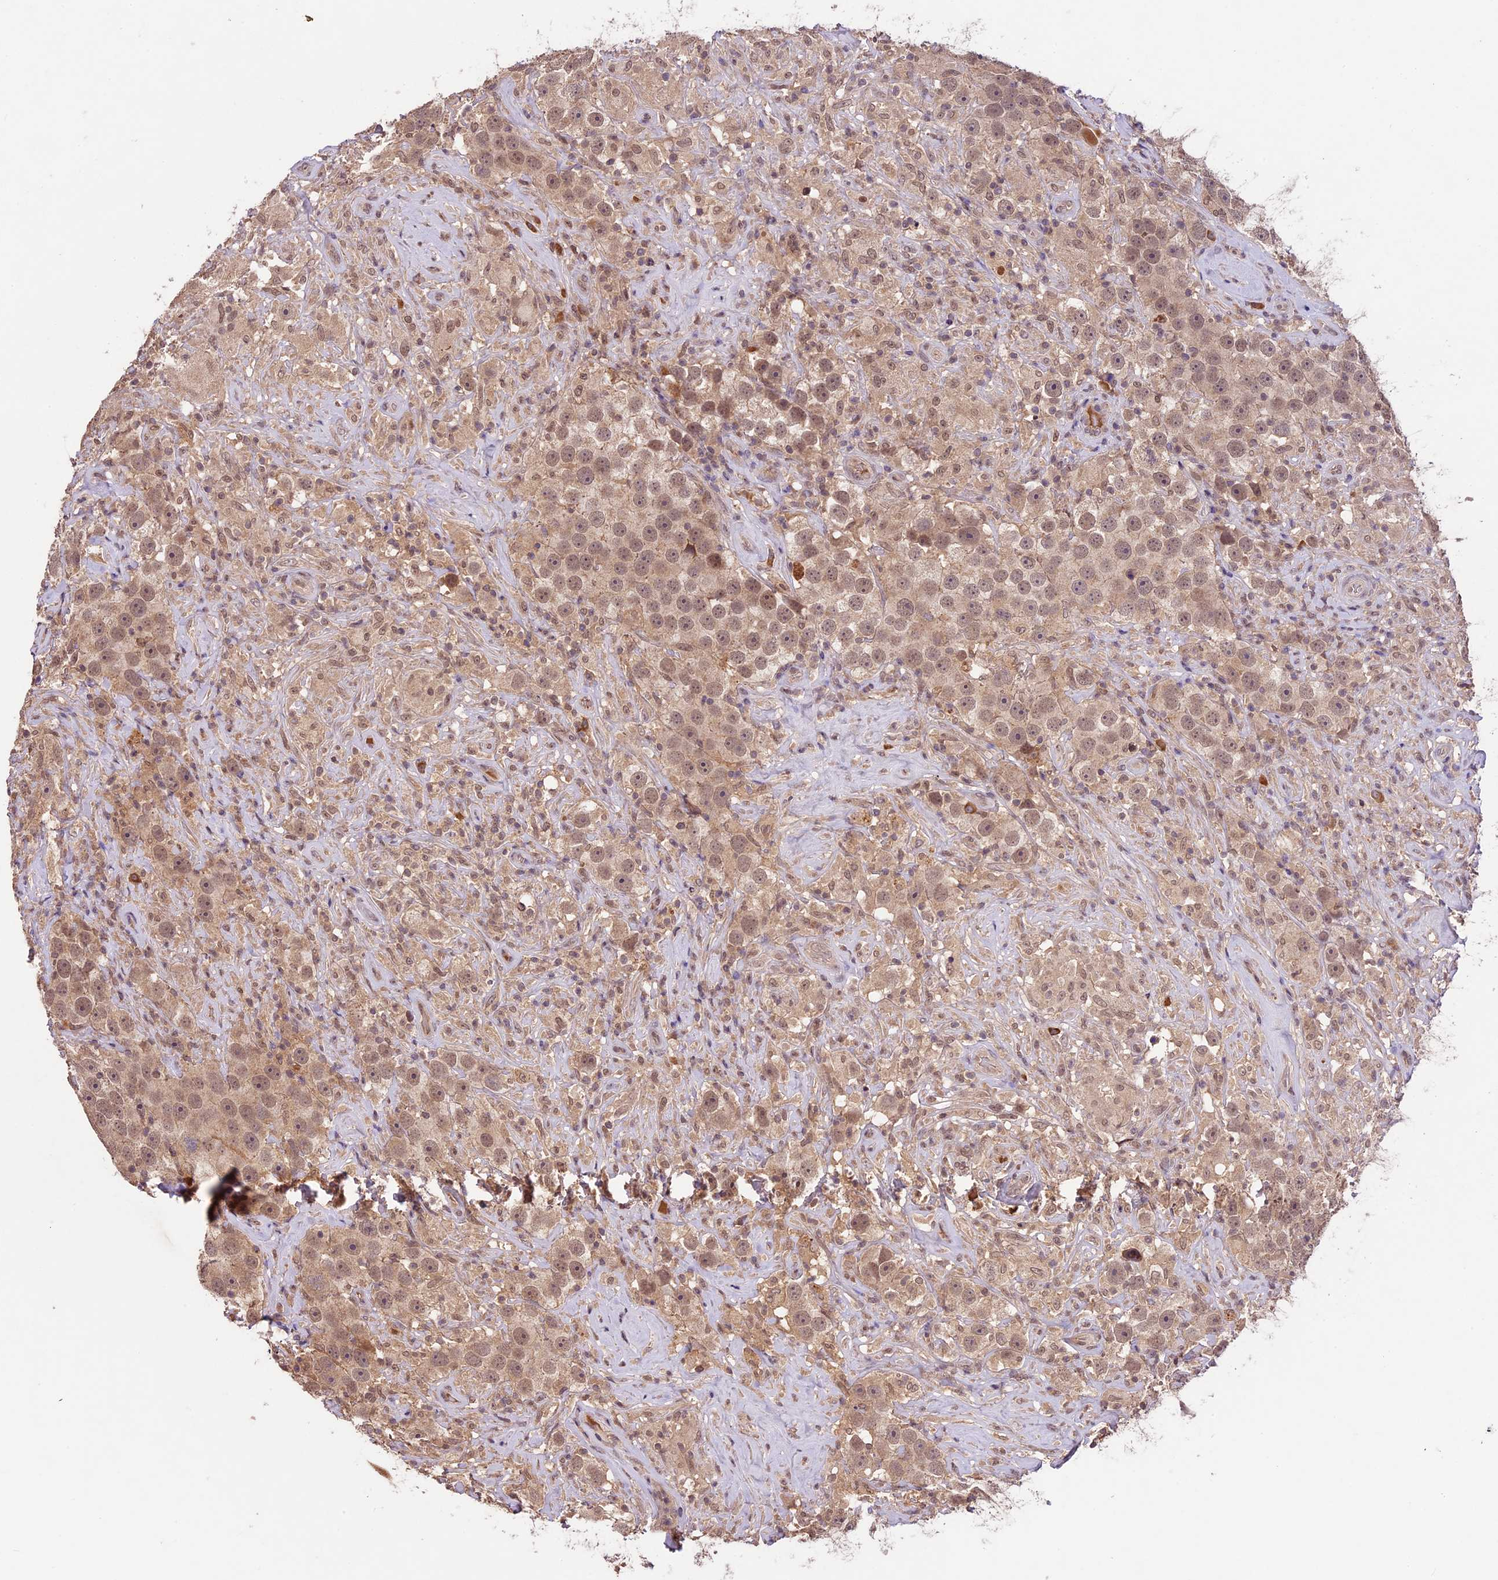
{"staining": {"intensity": "moderate", "quantity": ">75%", "location": "cytoplasmic/membranous,nuclear"}, "tissue": "testis cancer", "cell_type": "Tumor cells", "image_type": "cancer", "snomed": [{"axis": "morphology", "description": "Seminoma, NOS"}, {"axis": "topography", "description": "Testis"}], "caption": "The photomicrograph exhibits a brown stain indicating the presence of a protein in the cytoplasmic/membranous and nuclear of tumor cells in seminoma (testis). (Brightfield microscopy of DAB IHC at high magnification).", "gene": "ATP10A", "patient": {"sex": "male", "age": 49}}